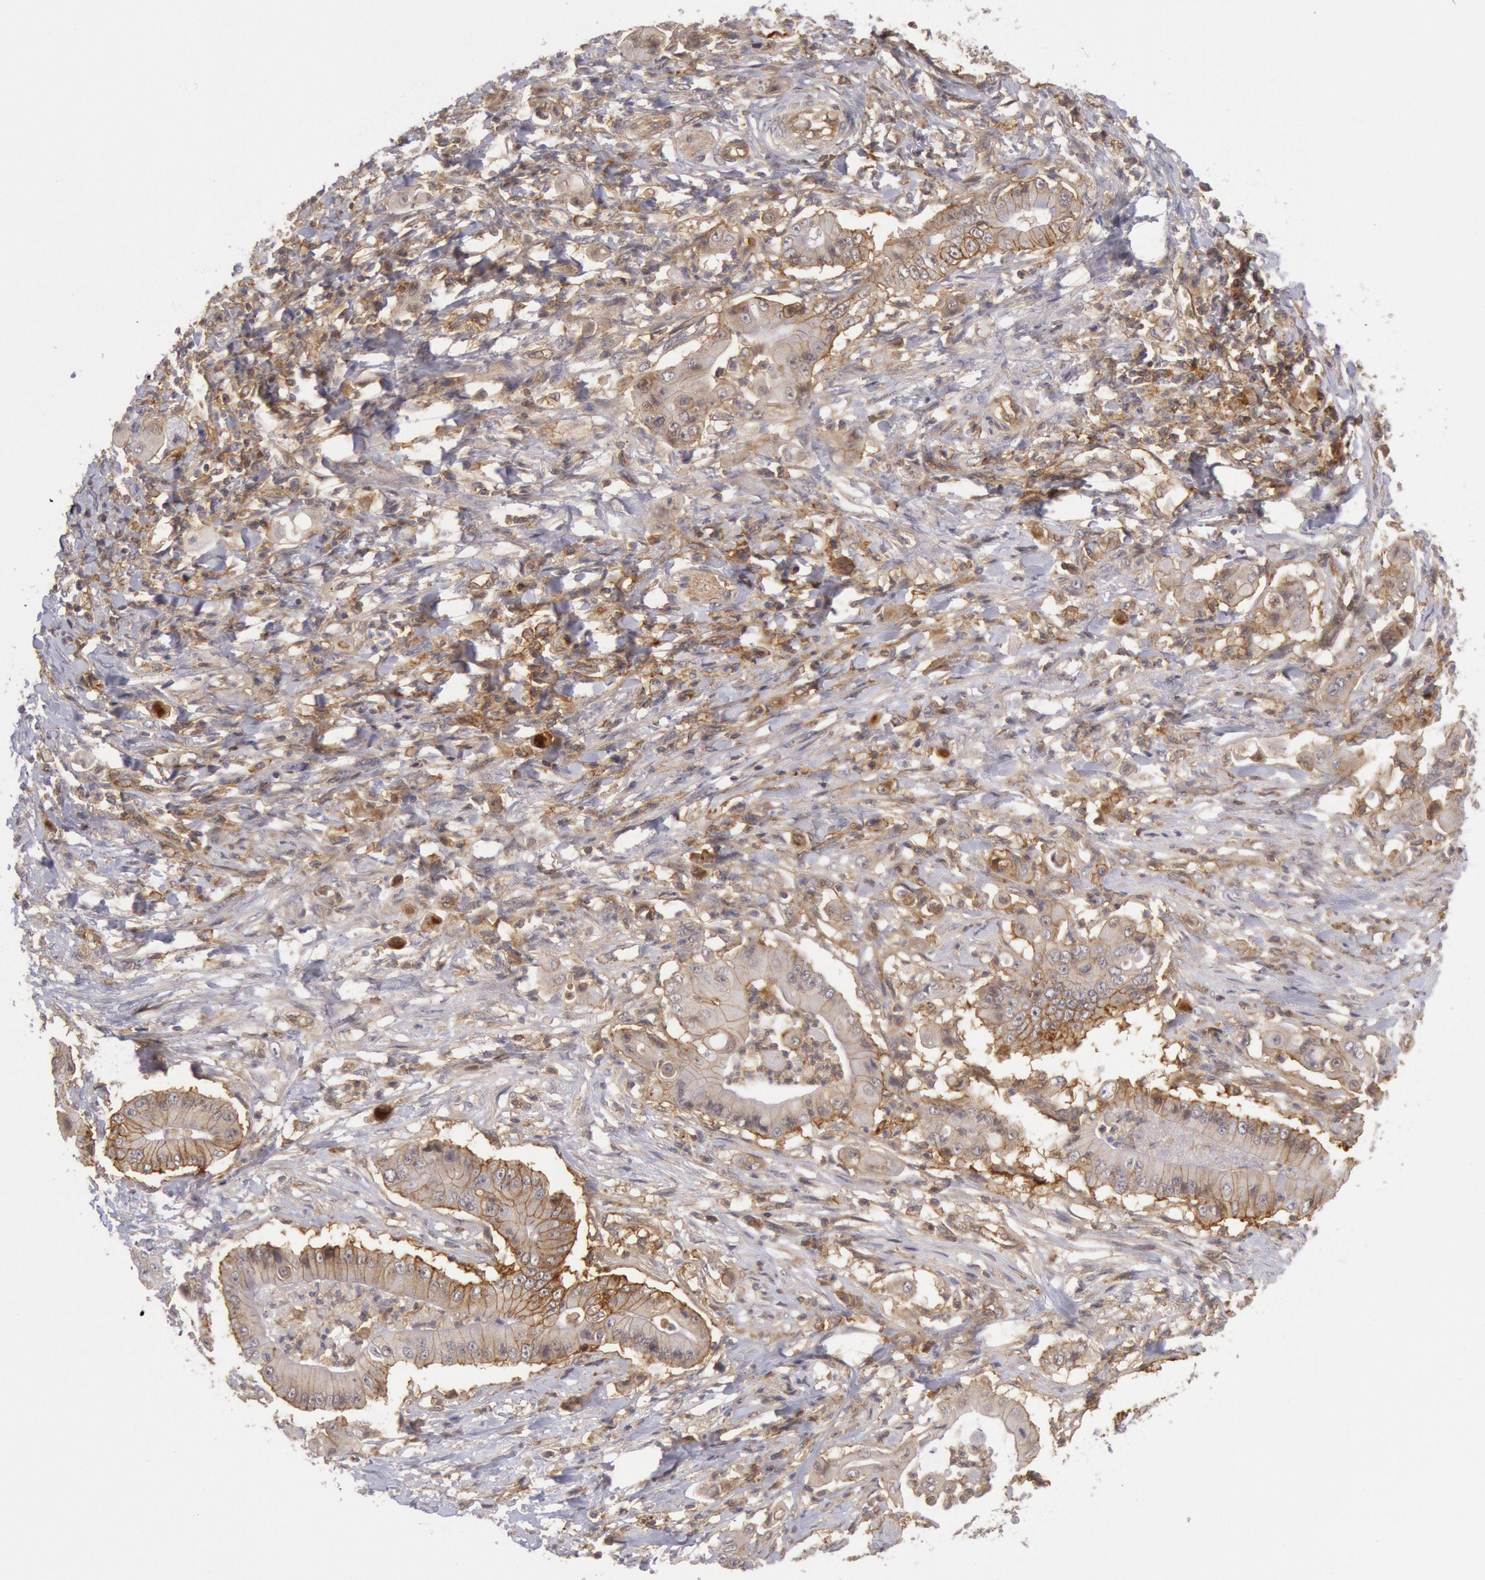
{"staining": {"intensity": "moderate", "quantity": "25%-75%", "location": "cytoplasmic/membranous"}, "tissue": "pancreatic cancer", "cell_type": "Tumor cells", "image_type": "cancer", "snomed": [{"axis": "morphology", "description": "Adenocarcinoma, NOS"}, {"axis": "topography", "description": "Pancreas"}], "caption": "Protein staining of pancreatic cancer tissue reveals moderate cytoplasmic/membranous positivity in about 25%-75% of tumor cells.", "gene": "STX4", "patient": {"sex": "male", "age": 62}}